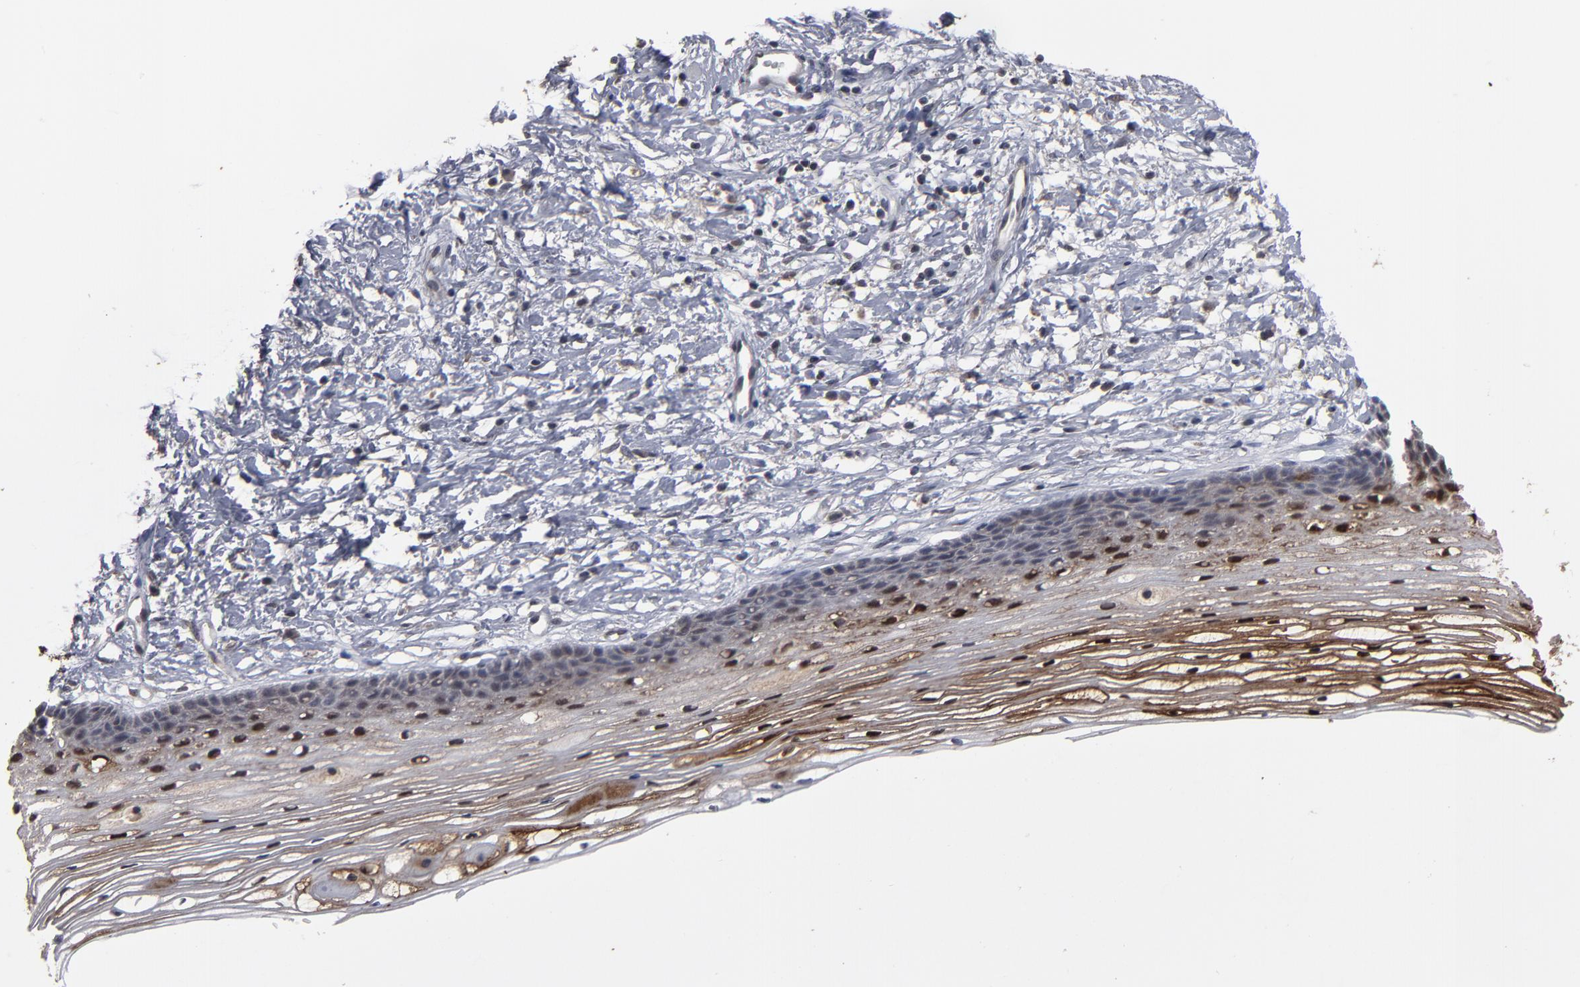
{"staining": {"intensity": "weak", "quantity": "25%-75%", "location": "nuclear"}, "tissue": "cervix", "cell_type": "Glandular cells", "image_type": "normal", "snomed": [{"axis": "morphology", "description": "Normal tissue, NOS"}, {"axis": "topography", "description": "Cervix"}], "caption": "Immunohistochemical staining of benign human cervix displays 25%-75% levels of weak nuclear protein expression in approximately 25%-75% of glandular cells.", "gene": "SLC22A17", "patient": {"sex": "female", "age": 77}}